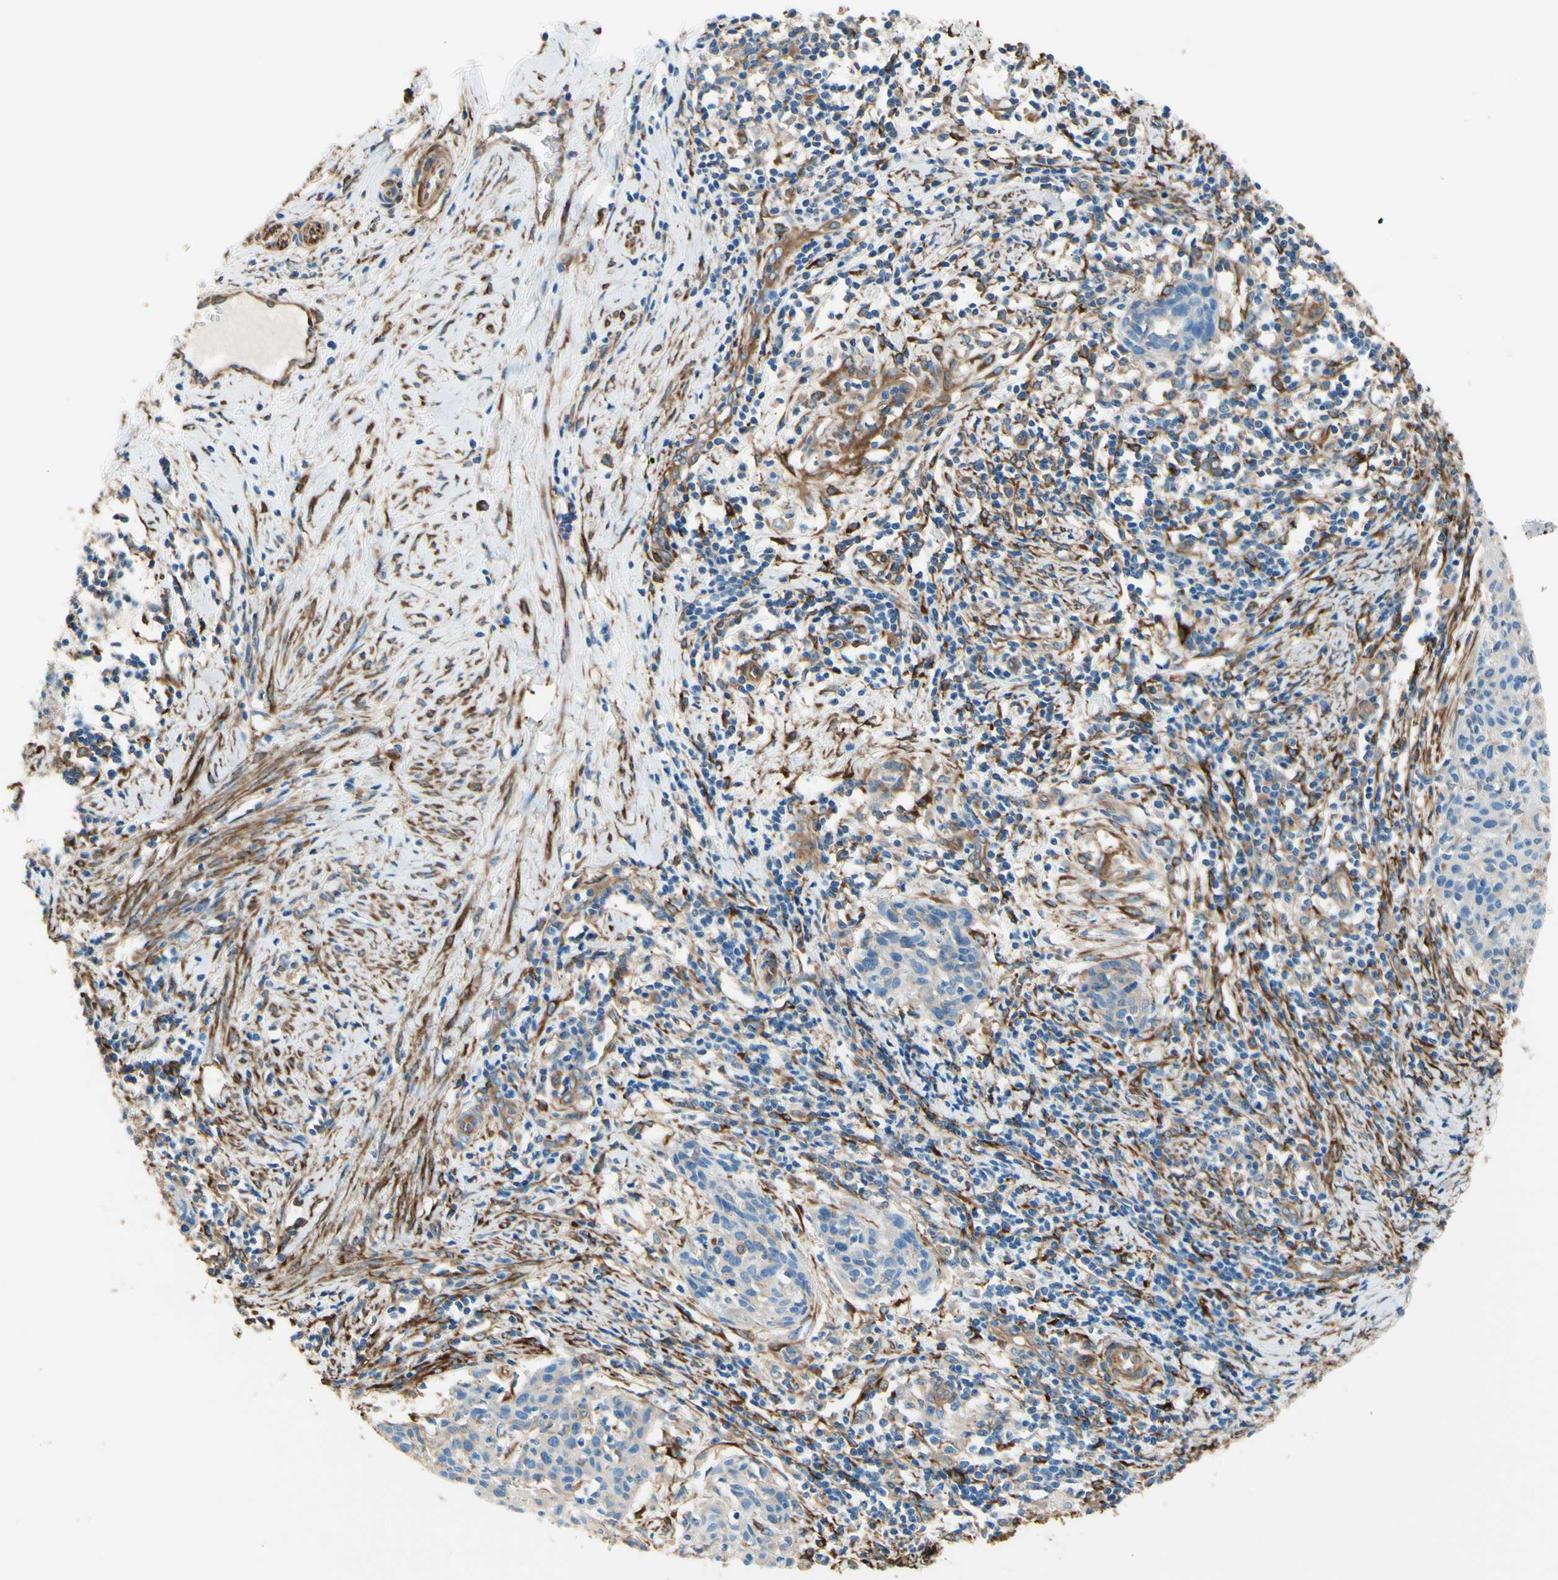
{"staining": {"intensity": "weak", "quantity": "25%-75%", "location": "cytoplasmic/membranous"}, "tissue": "cervical cancer", "cell_type": "Tumor cells", "image_type": "cancer", "snomed": [{"axis": "morphology", "description": "Squamous cell carcinoma, NOS"}, {"axis": "topography", "description": "Cervix"}], "caption": "Immunohistochemistry (IHC) histopathology image of neoplastic tissue: squamous cell carcinoma (cervical) stained using immunohistochemistry (IHC) demonstrates low levels of weak protein expression localized specifically in the cytoplasmic/membranous of tumor cells, appearing as a cytoplasmic/membranous brown color.", "gene": "DPYSL3", "patient": {"sex": "female", "age": 38}}